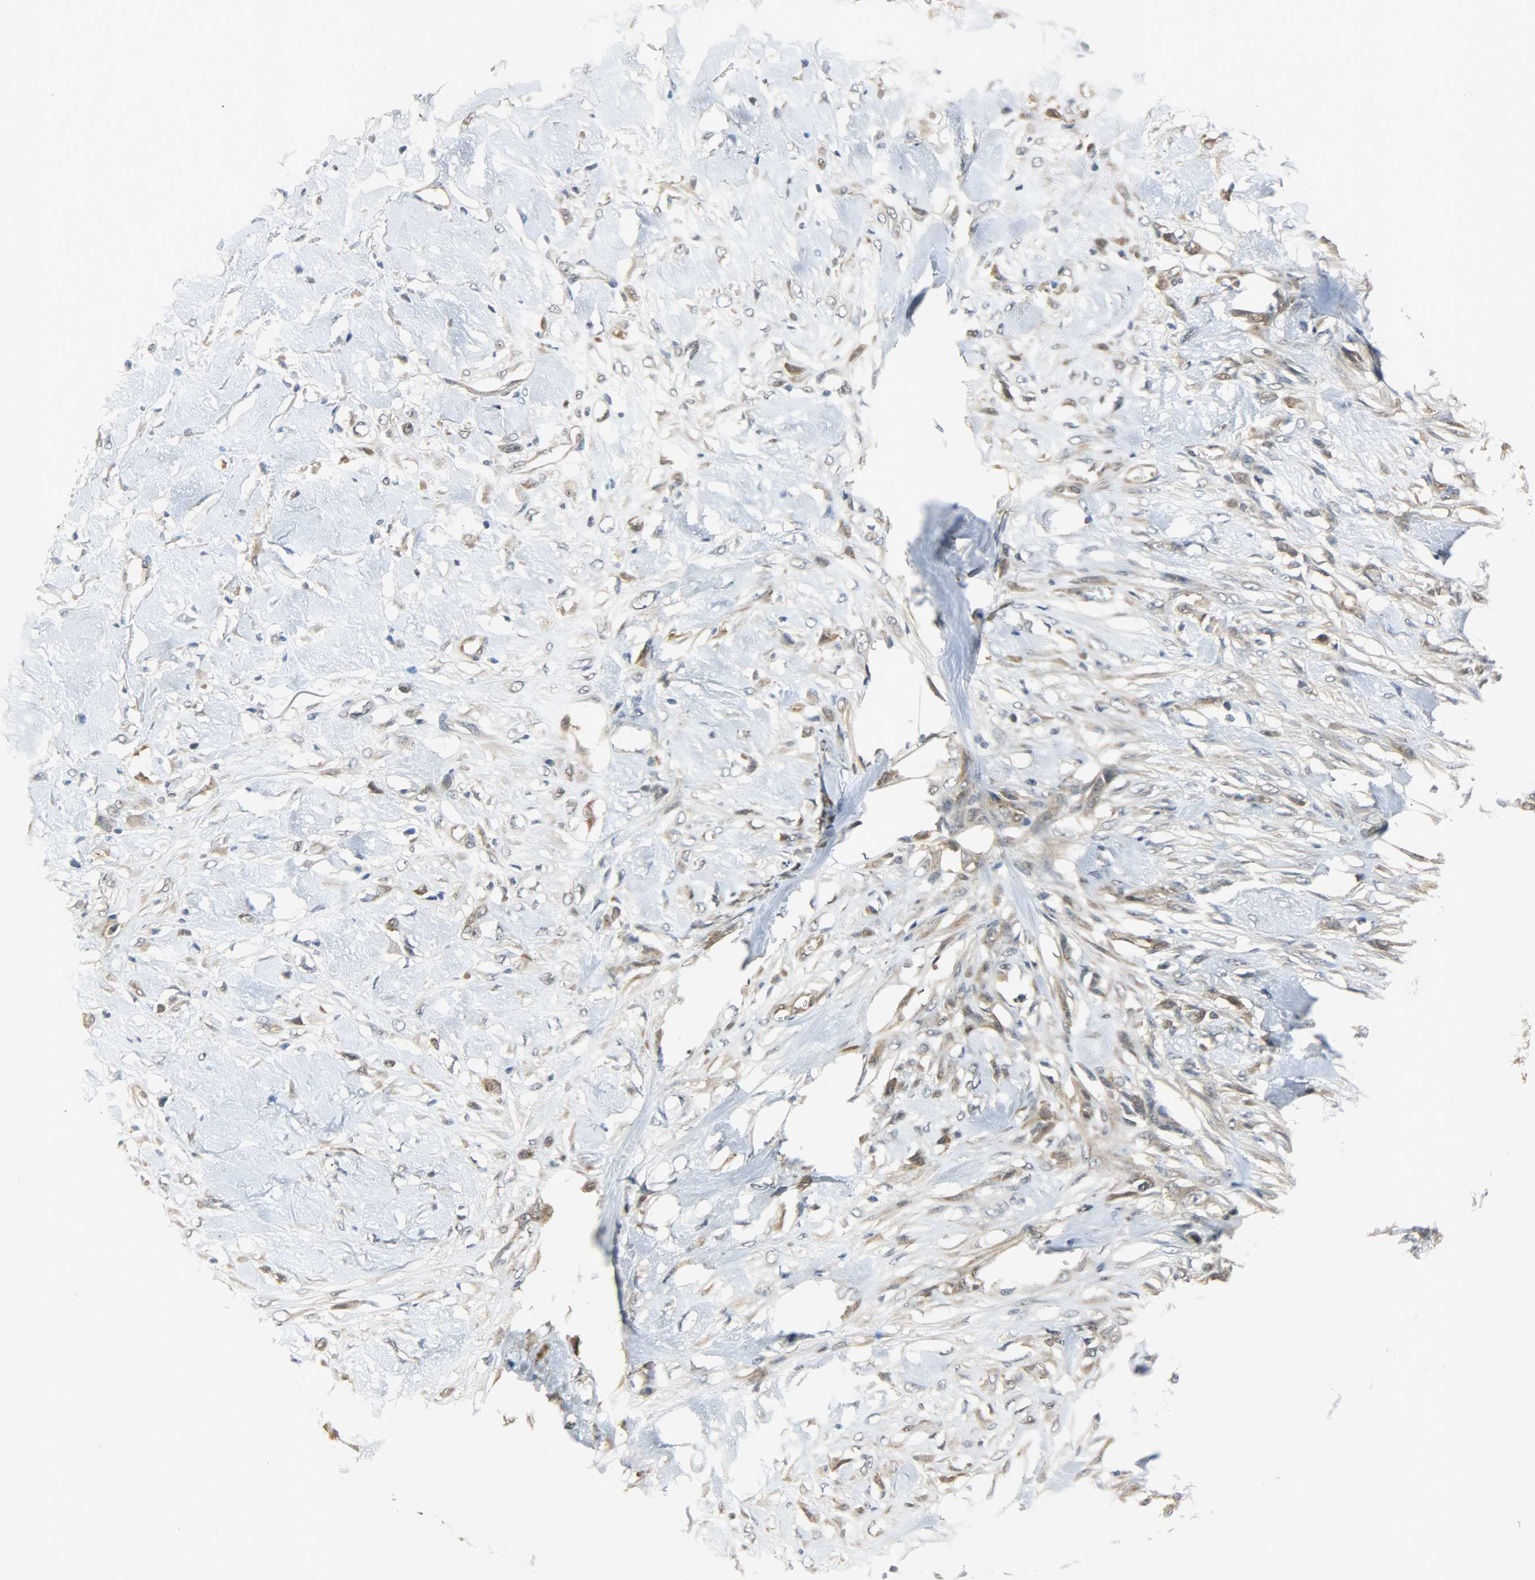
{"staining": {"intensity": "moderate", "quantity": ">75%", "location": "cytoplasmic/membranous,nuclear"}, "tissue": "skin cancer", "cell_type": "Tumor cells", "image_type": "cancer", "snomed": [{"axis": "morphology", "description": "Normal tissue, NOS"}, {"axis": "morphology", "description": "Squamous cell carcinoma, NOS"}, {"axis": "topography", "description": "Skin"}], "caption": "Skin cancer (squamous cell carcinoma) stained with a brown dye exhibits moderate cytoplasmic/membranous and nuclear positive staining in approximately >75% of tumor cells.", "gene": "EIF4EBP1", "patient": {"sex": "female", "age": 59}}